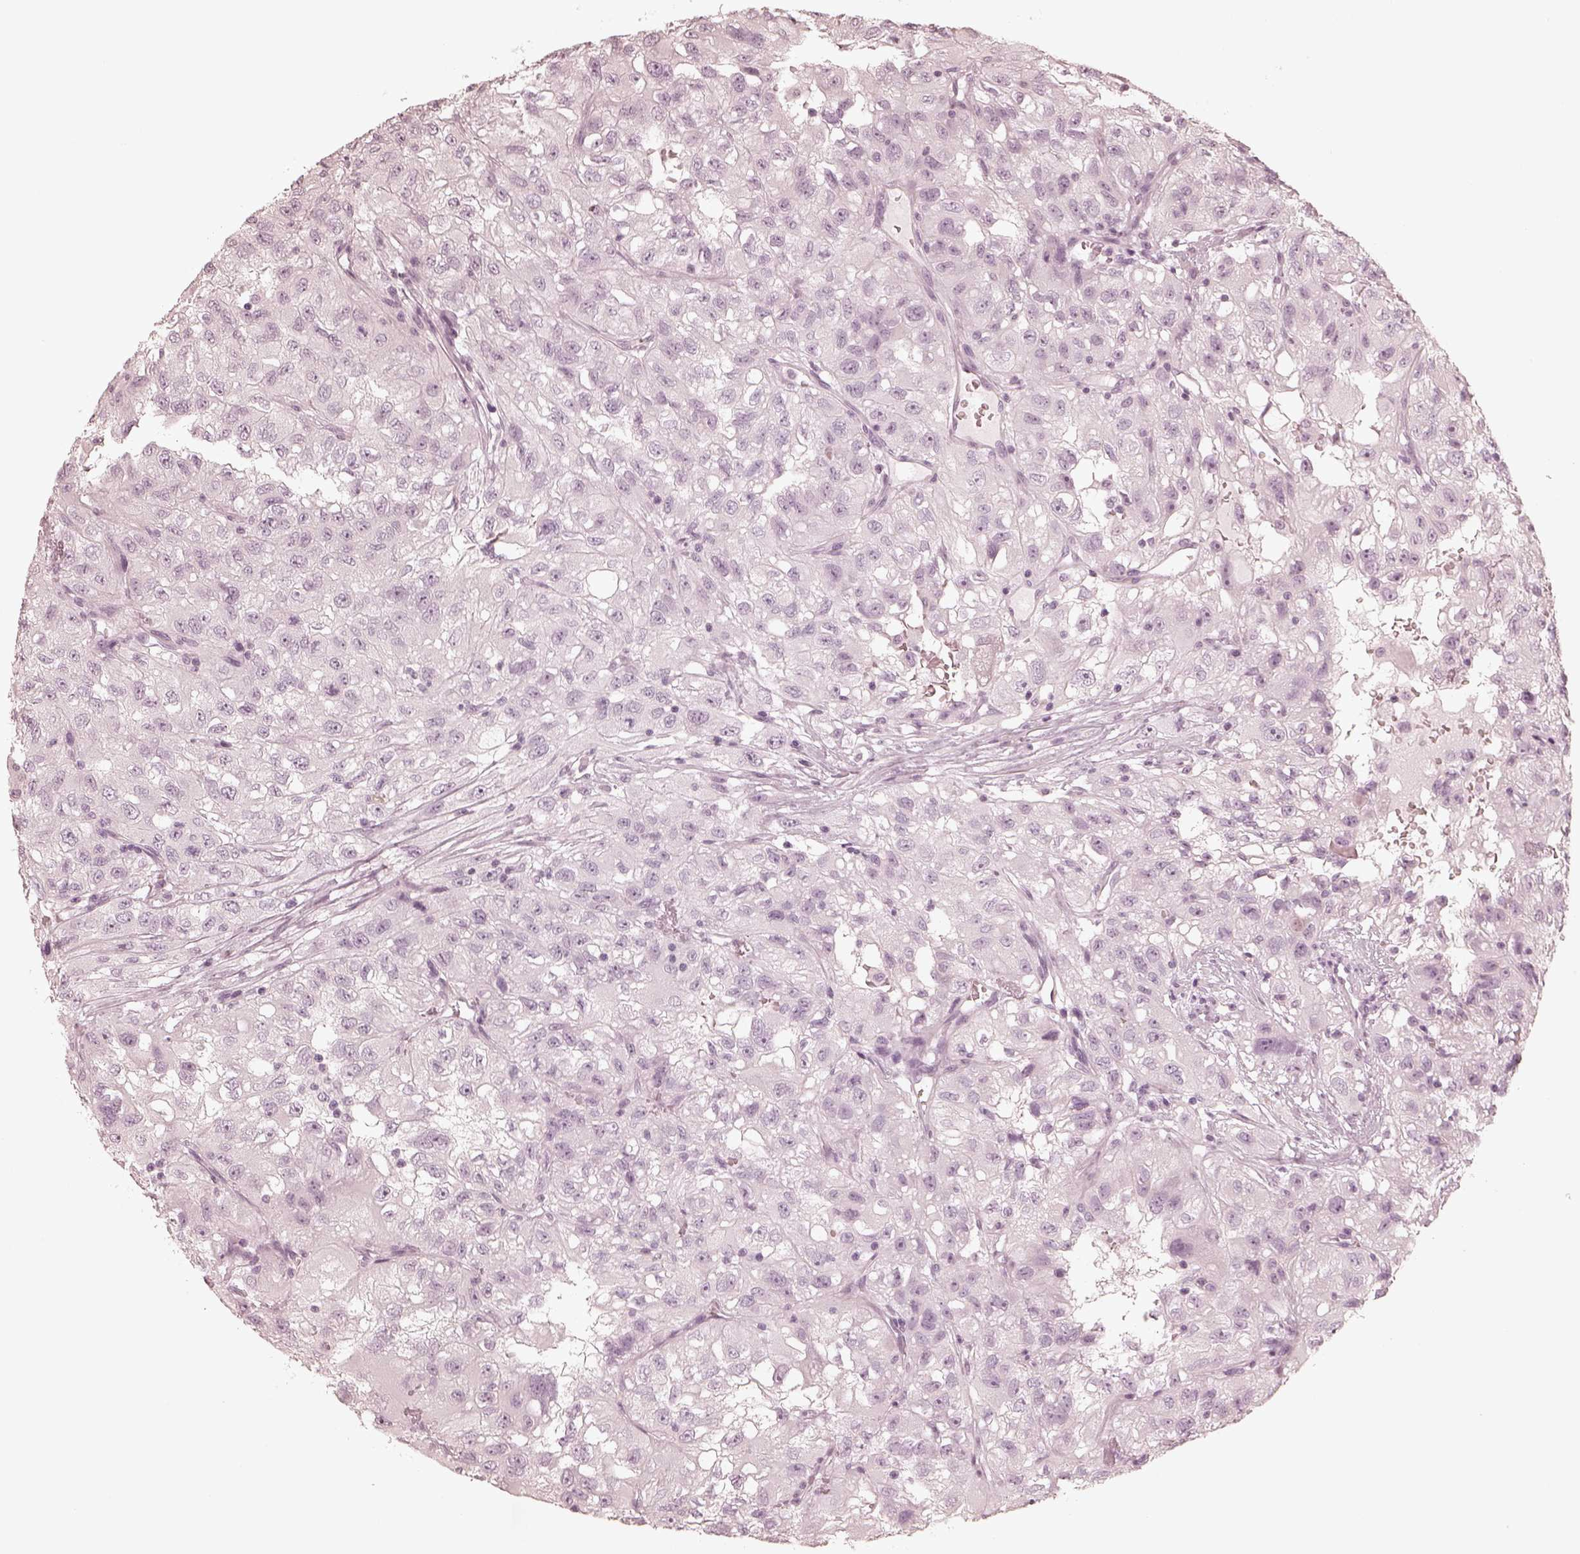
{"staining": {"intensity": "negative", "quantity": "none", "location": "none"}, "tissue": "renal cancer", "cell_type": "Tumor cells", "image_type": "cancer", "snomed": [{"axis": "morphology", "description": "Adenocarcinoma, NOS"}, {"axis": "topography", "description": "Kidney"}], "caption": "Renal cancer was stained to show a protein in brown. There is no significant staining in tumor cells. (Stains: DAB IHC with hematoxylin counter stain, Microscopy: brightfield microscopy at high magnification).", "gene": "CALR3", "patient": {"sex": "male", "age": 64}}